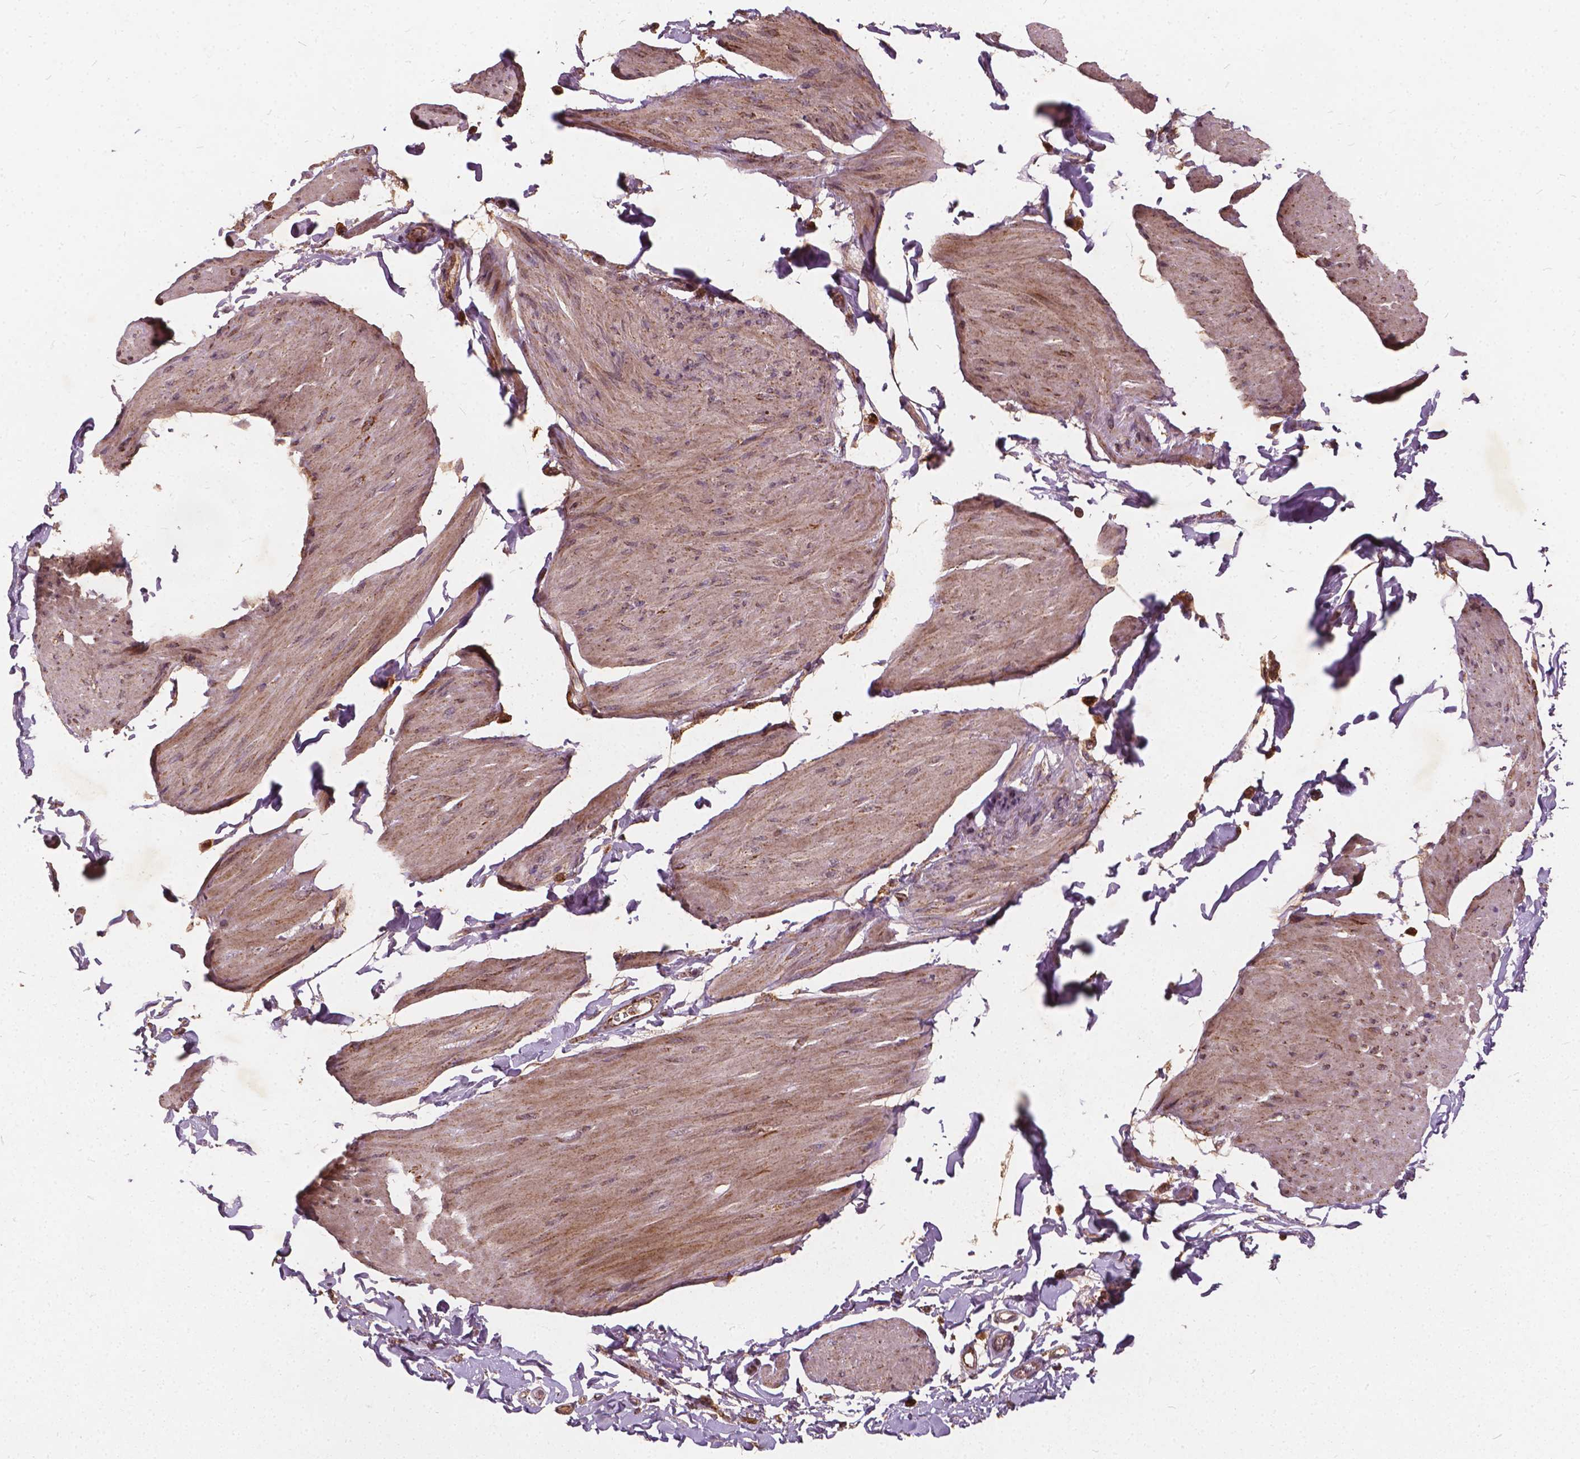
{"staining": {"intensity": "moderate", "quantity": ">75%", "location": "cytoplasmic/membranous"}, "tissue": "smooth muscle", "cell_type": "Smooth muscle cells", "image_type": "normal", "snomed": [{"axis": "morphology", "description": "Normal tissue, NOS"}, {"axis": "topography", "description": "Adipose tissue"}, {"axis": "topography", "description": "Smooth muscle"}, {"axis": "topography", "description": "Peripheral nerve tissue"}], "caption": "Protein expression analysis of unremarkable smooth muscle exhibits moderate cytoplasmic/membranous positivity in about >75% of smooth muscle cells.", "gene": "UBXN2A", "patient": {"sex": "male", "age": 83}}